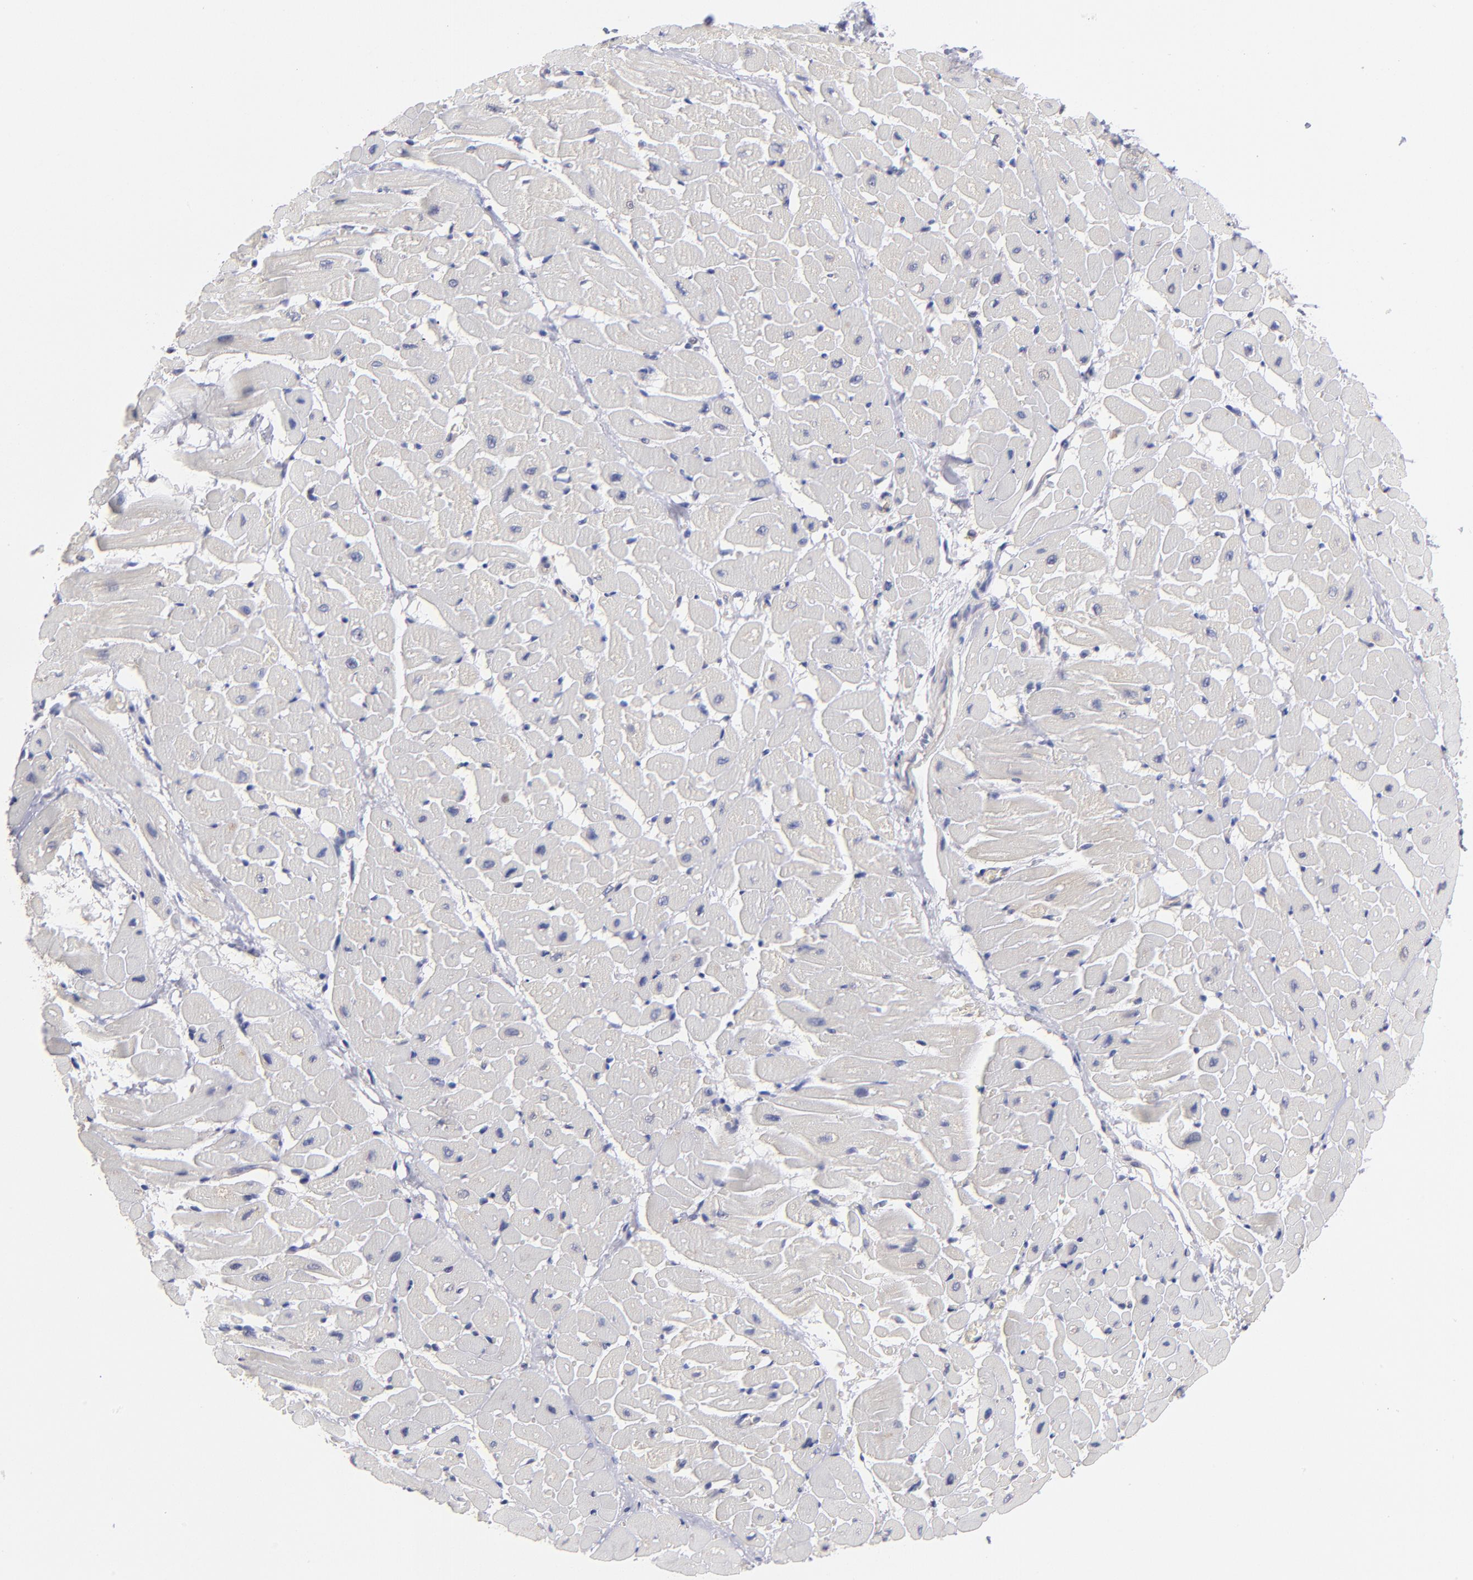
{"staining": {"intensity": "negative", "quantity": "none", "location": "none"}, "tissue": "heart muscle", "cell_type": "Cardiomyocytes", "image_type": "normal", "snomed": [{"axis": "morphology", "description": "Normal tissue, NOS"}, {"axis": "topography", "description": "Heart"}], "caption": "An immunohistochemistry micrograph of unremarkable heart muscle is shown. There is no staining in cardiomyocytes of heart muscle.", "gene": "EIF3L", "patient": {"sex": "male", "age": 45}}